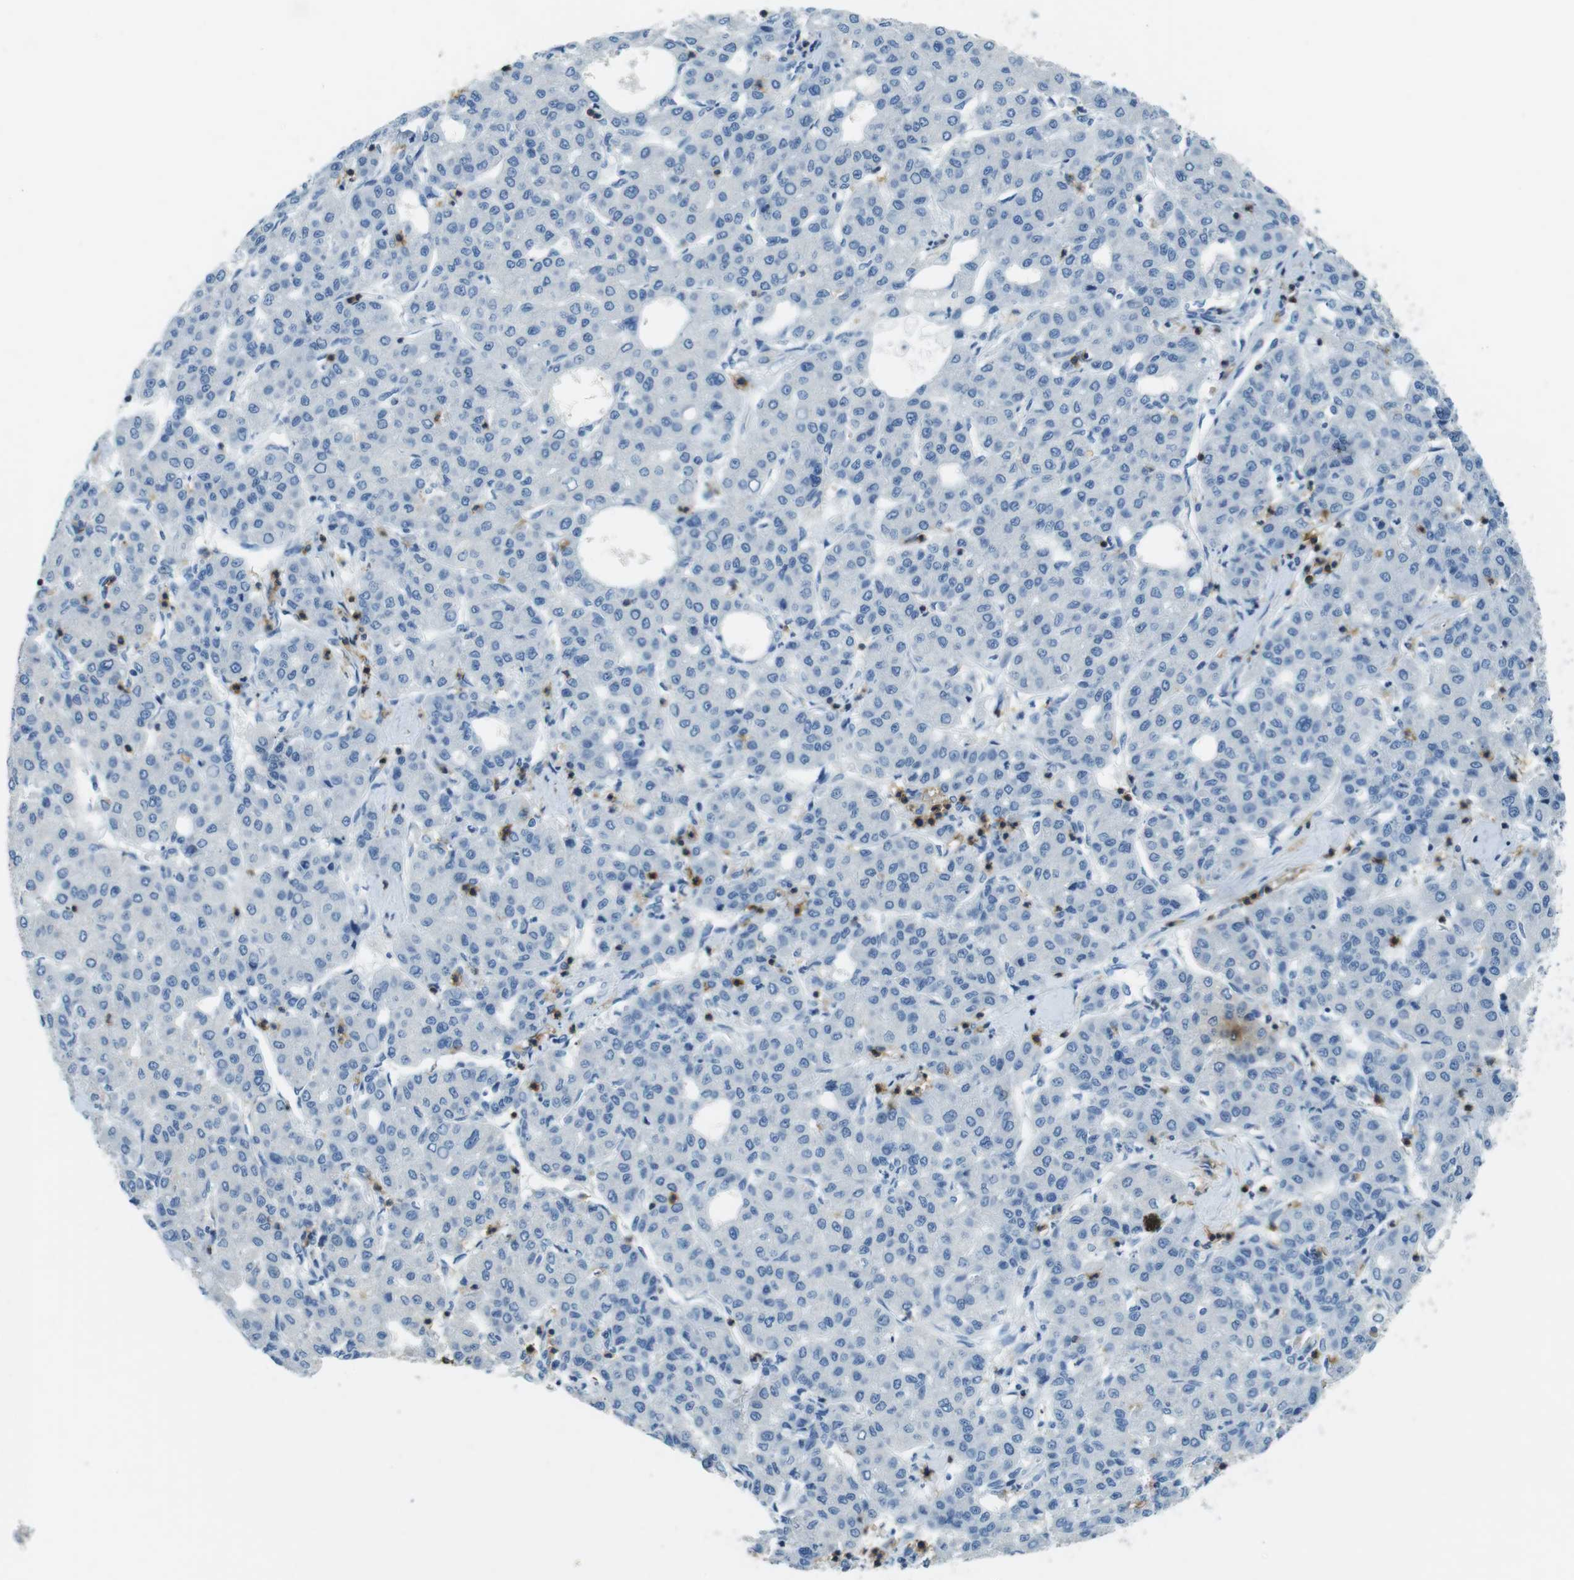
{"staining": {"intensity": "negative", "quantity": "none", "location": "none"}, "tissue": "liver cancer", "cell_type": "Tumor cells", "image_type": "cancer", "snomed": [{"axis": "morphology", "description": "Carcinoma, Hepatocellular, NOS"}, {"axis": "topography", "description": "Liver"}], "caption": "The immunohistochemistry (IHC) image has no significant positivity in tumor cells of liver hepatocellular carcinoma tissue.", "gene": "LAT", "patient": {"sex": "male", "age": 65}}